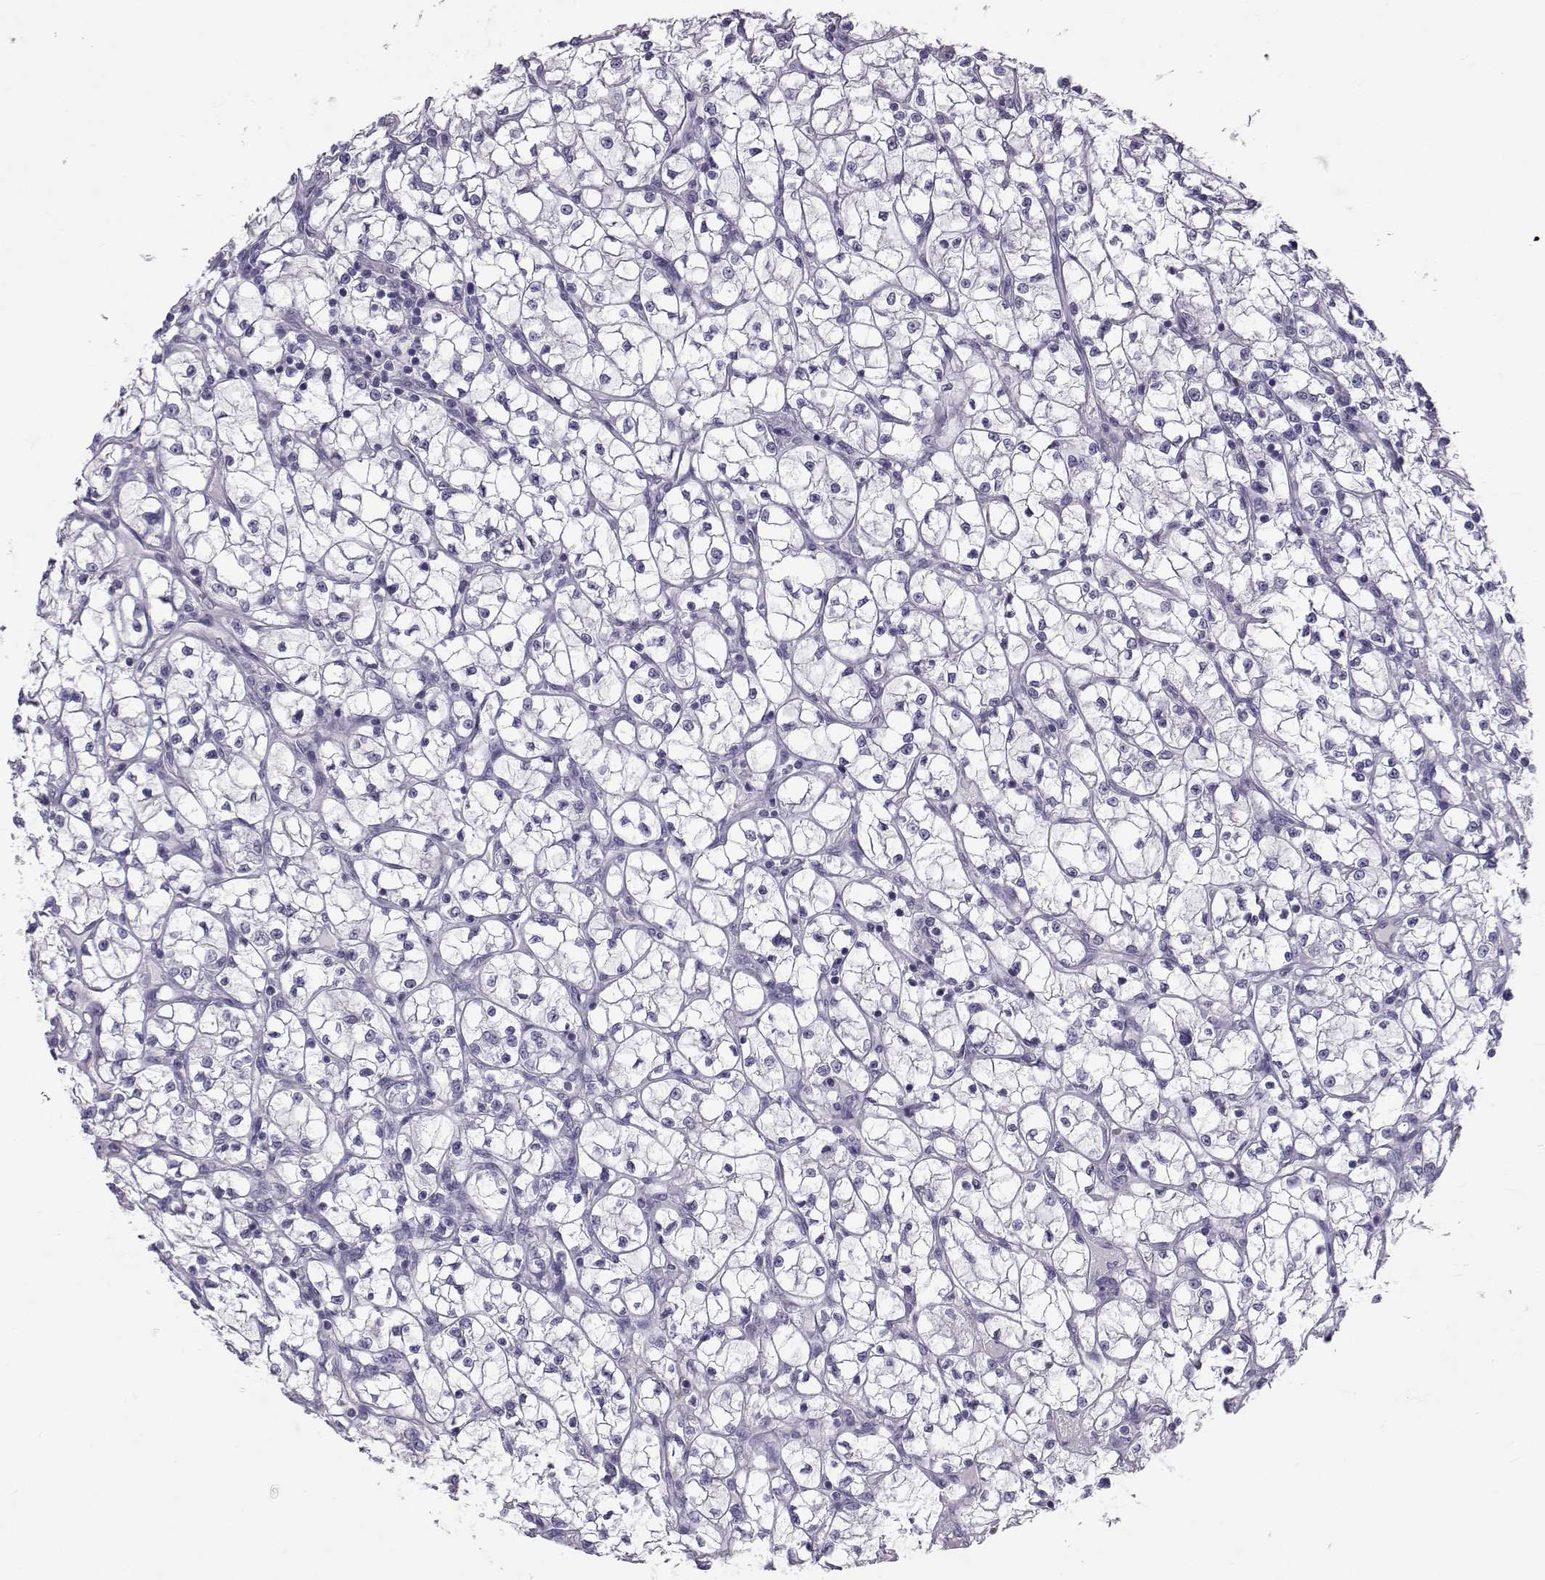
{"staining": {"intensity": "negative", "quantity": "none", "location": "none"}, "tissue": "renal cancer", "cell_type": "Tumor cells", "image_type": "cancer", "snomed": [{"axis": "morphology", "description": "Adenocarcinoma, NOS"}, {"axis": "topography", "description": "Kidney"}], "caption": "High magnification brightfield microscopy of adenocarcinoma (renal) stained with DAB (brown) and counterstained with hematoxylin (blue): tumor cells show no significant expression.", "gene": "PCSK1N", "patient": {"sex": "female", "age": 64}}